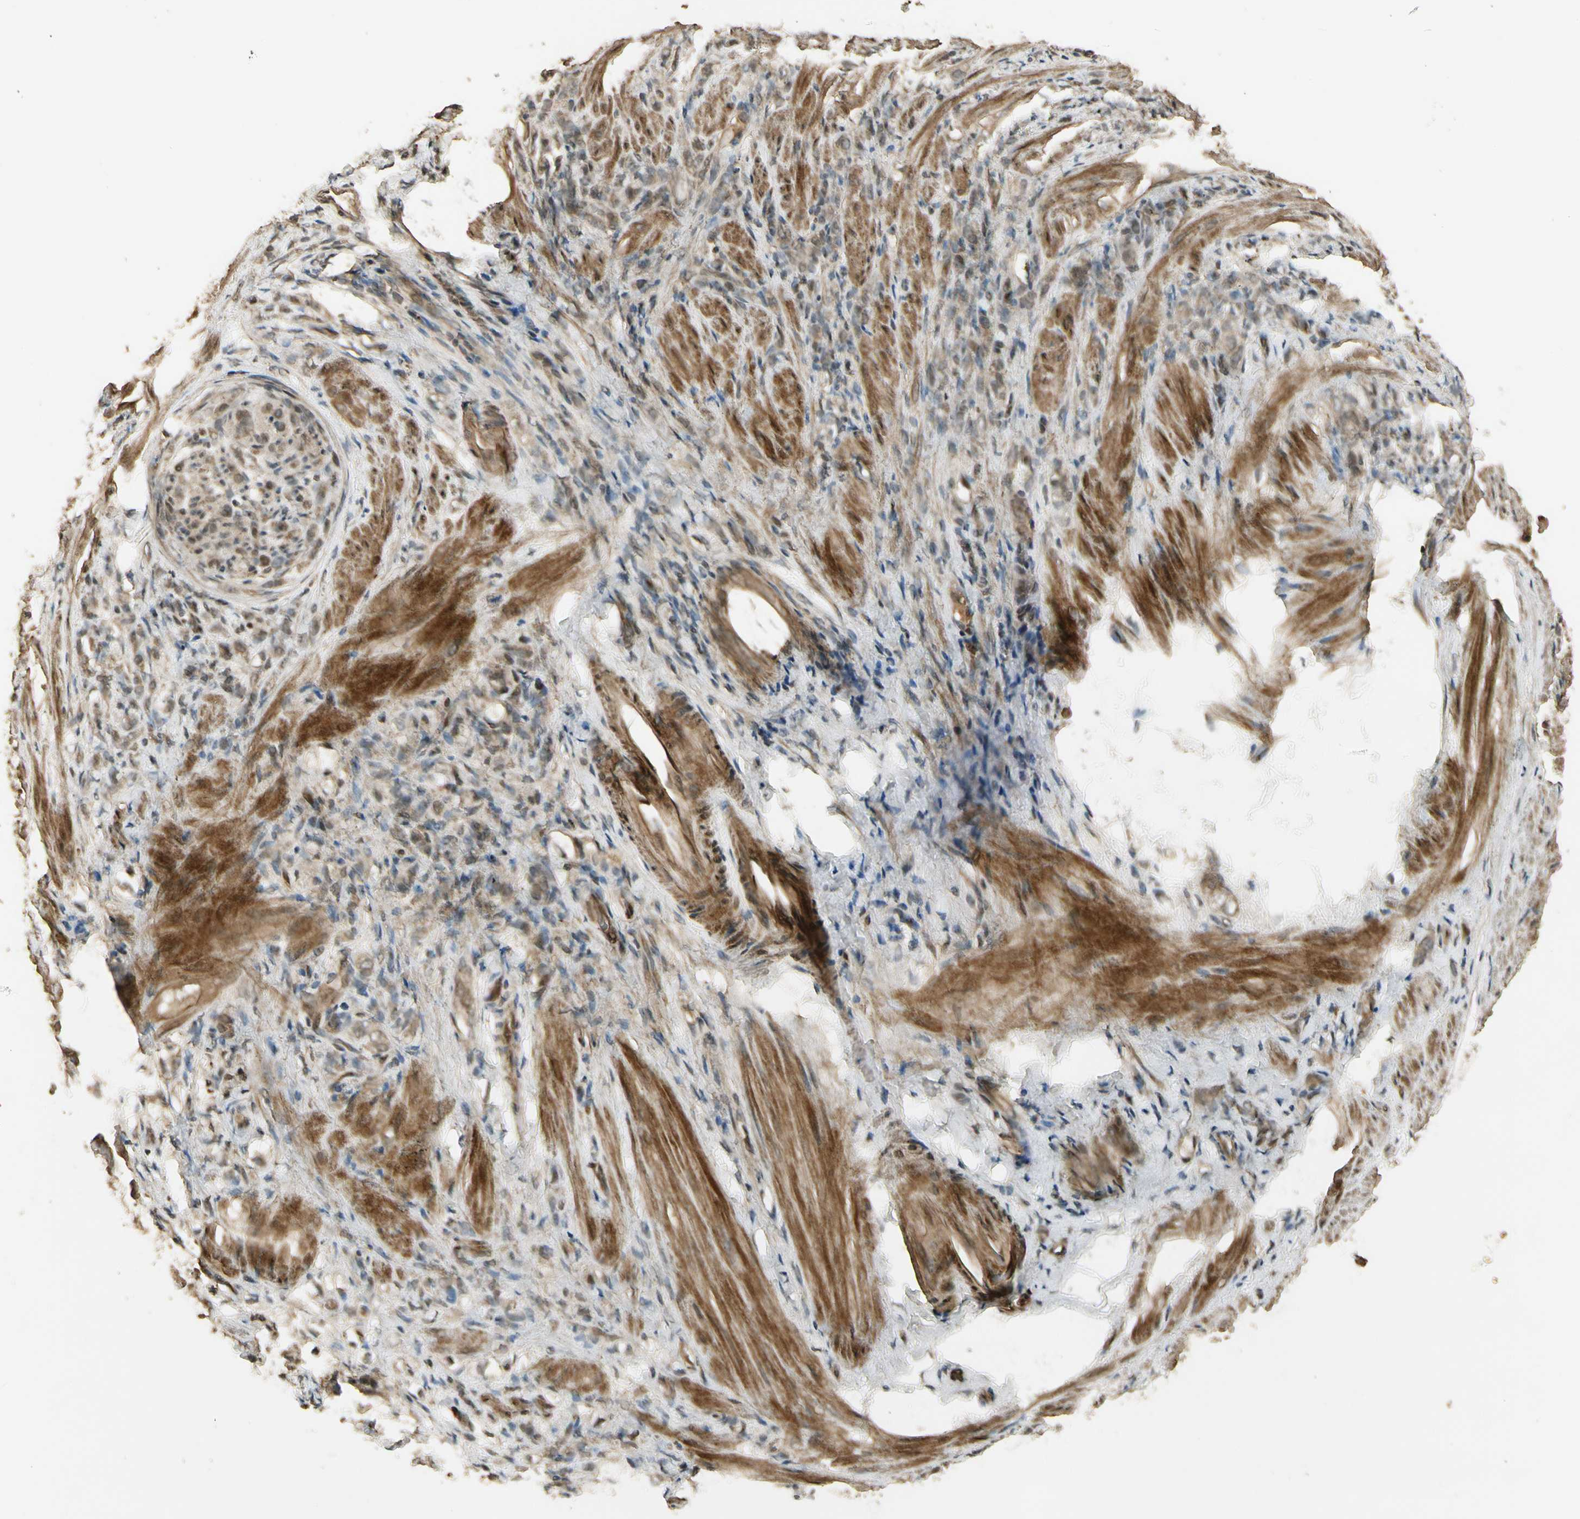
{"staining": {"intensity": "weak", "quantity": ">75%", "location": "cytoplasmic/membranous"}, "tissue": "stomach cancer", "cell_type": "Tumor cells", "image_type": "cancer", "snomed": [{"axis": "morphology", "description": "Adenocarcinoma, NOS"}, {"axis": "topography", "description": "Stomach"}], "caption": "Tumor cells display low levels of weak cytoplasmic/membranous expression in about >75% of cells in stomach cancer (adenocarcinoma).", "gene": "GMEB2", "patient": {"sex": "male", "age": 82}}